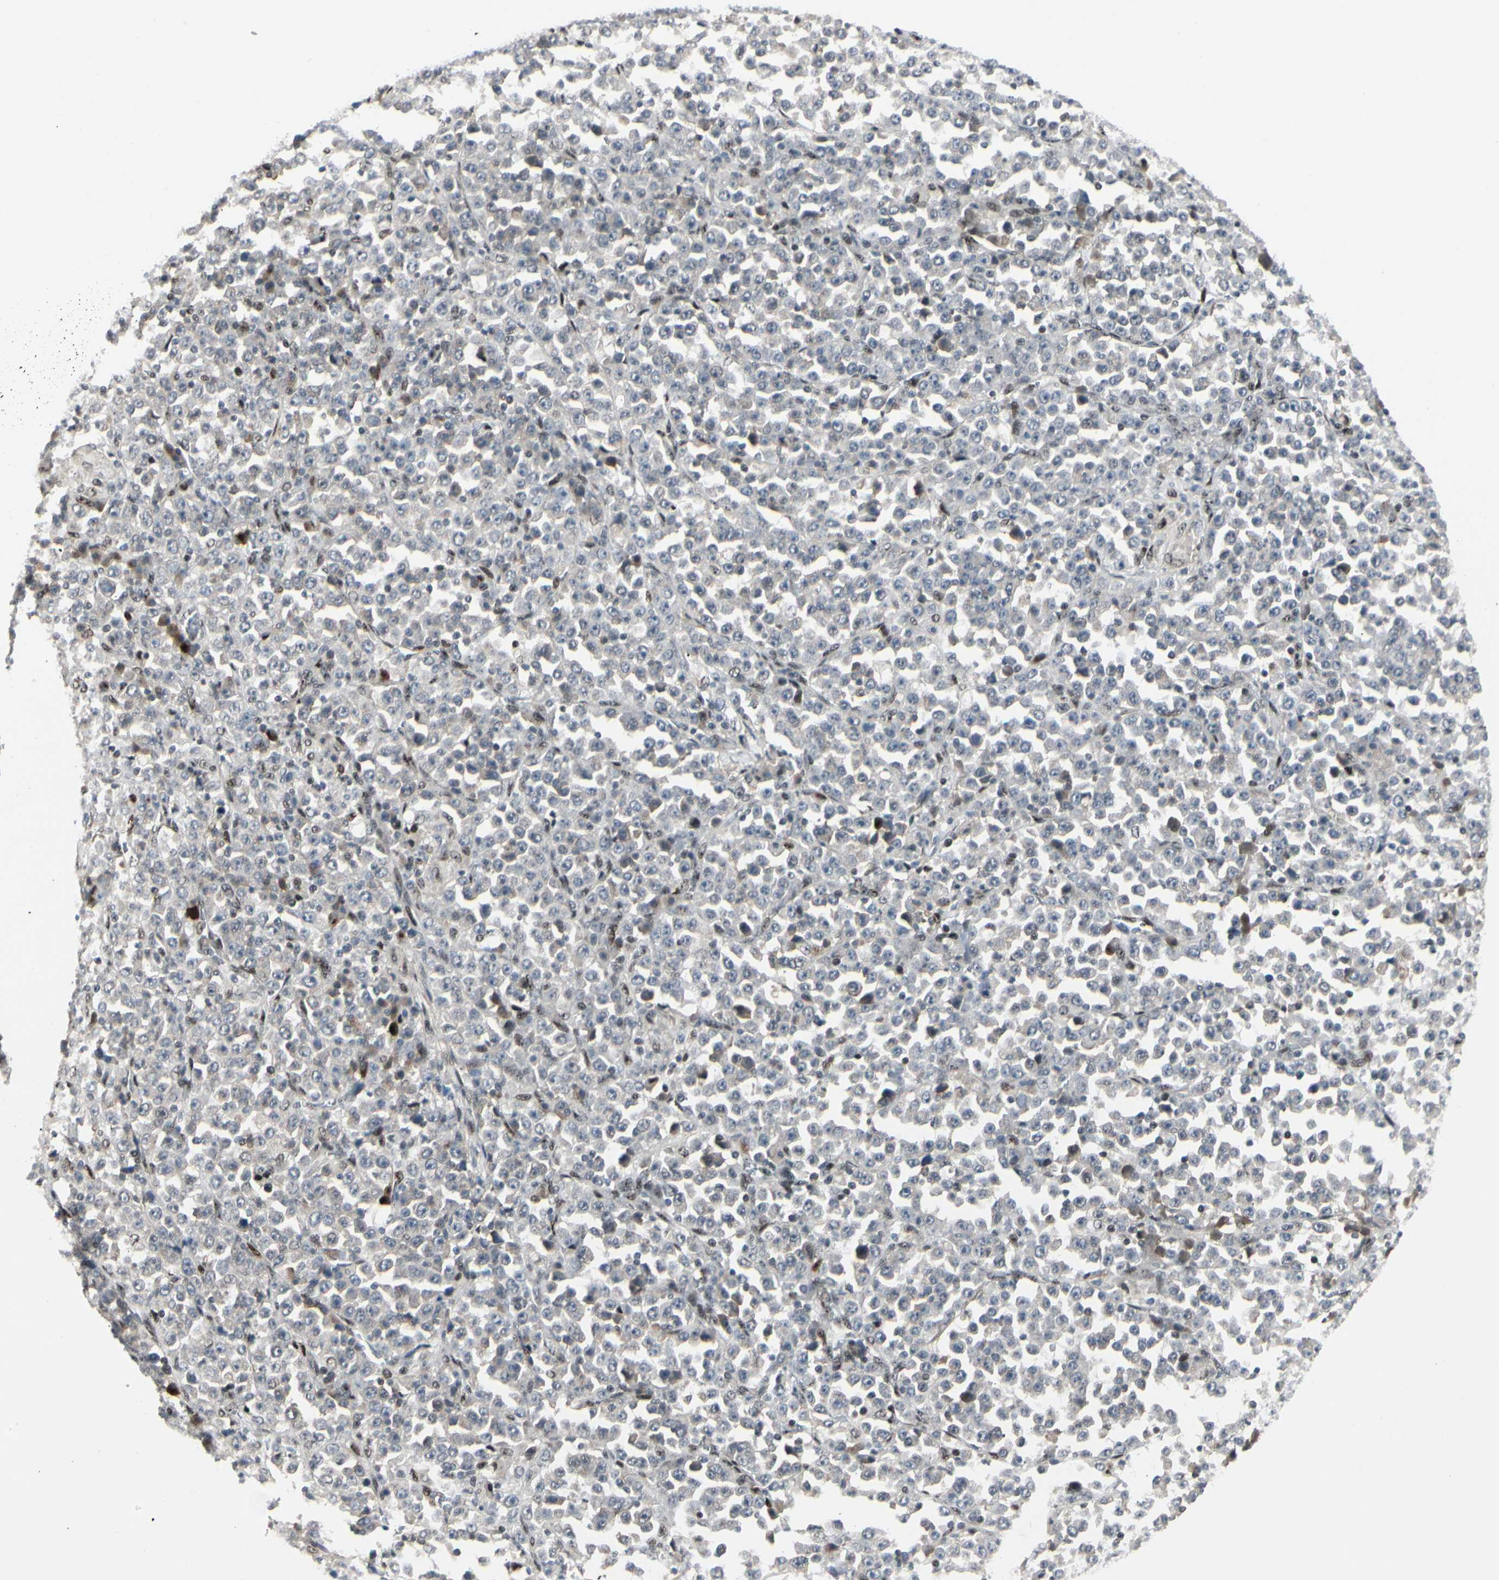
{"staining": {"intensity": "negative", "quantity": "none", "location": "none"}, "tissue": "stomach cancer", "cell_type": "Tumor cells", "image_type": "cancer", "snomed": [{"axis": "morphology", "description": "Normal tissue, NOS"}, {"axis": "morphology", "description": "Adenocarcinoma, NOS"}, {"axis": "topography", "description": "Stomach, upper"}, {"axis": "topography", "description": "Stomach"}], "caption": "Tumor cells are negative for brown protein staining in stomach cancer (adenocarcinoma).", "gene": "FOXJ2", "patient": {"sex": "male", "age": 59}}